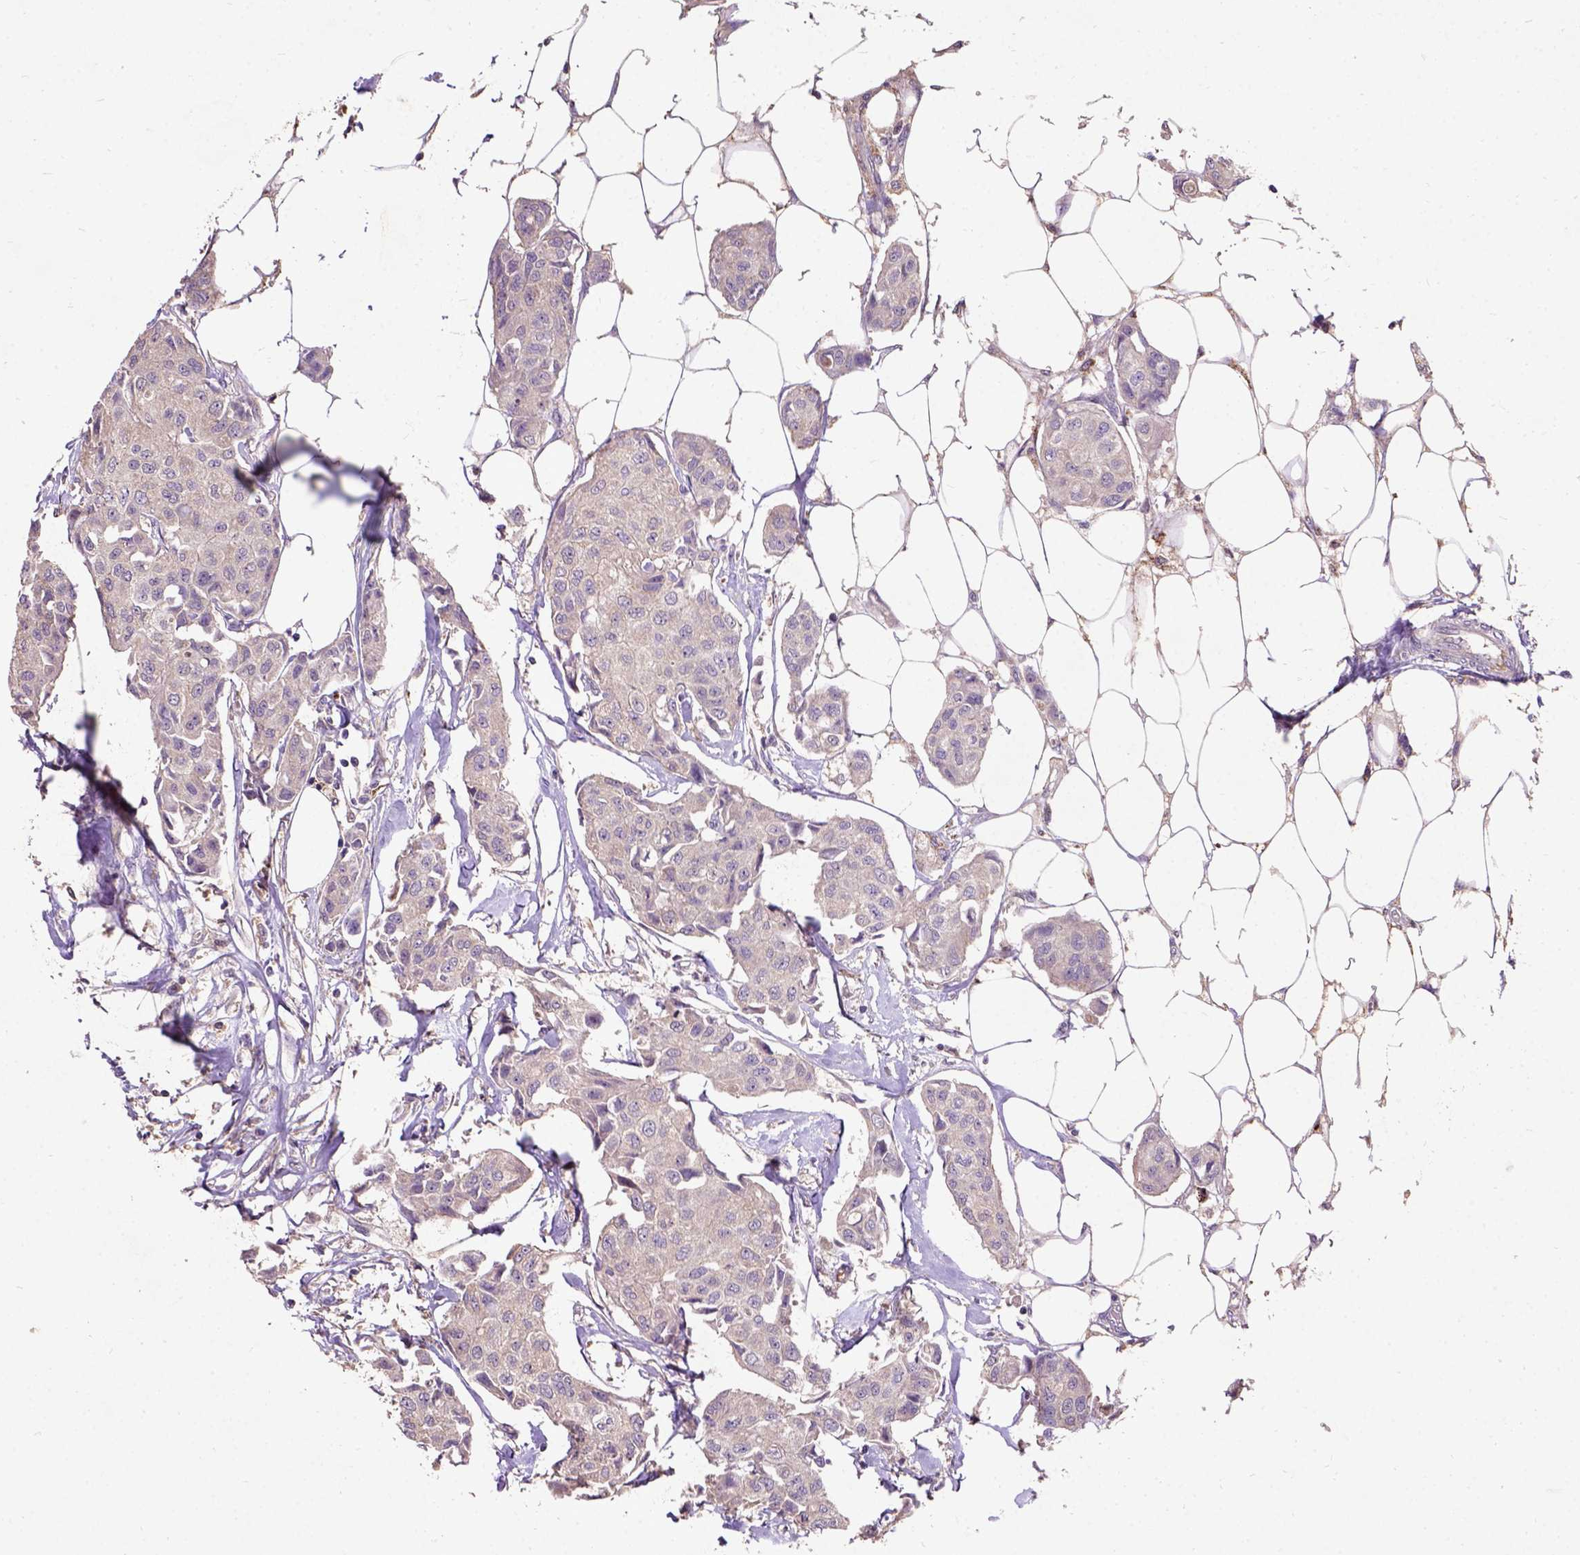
{"staining": {"intensity": "negative", "quantity": "none", "location": "none"}, "tissue": "breast cancer", "cell_type": "Tumor cells", "image_type": "cancer", "snomed": [{"axis": "morphology", "description": "Duct carcinoma"}, {"axis": "topography", "description": "Breast"}, {"axis": "topography", "description": "Lymph node"}], "caption": "Immunohistochemistry (IHC) histopathology image of neoplastic tissue: human breast cancer (intraductal carcinoma) stained with DAB (3,3'-diaminobenzidine) shows no significant protein staining in tumor cells.", "gene": "KBTBD8", "patient": {"sex": "female", "age": 80}}